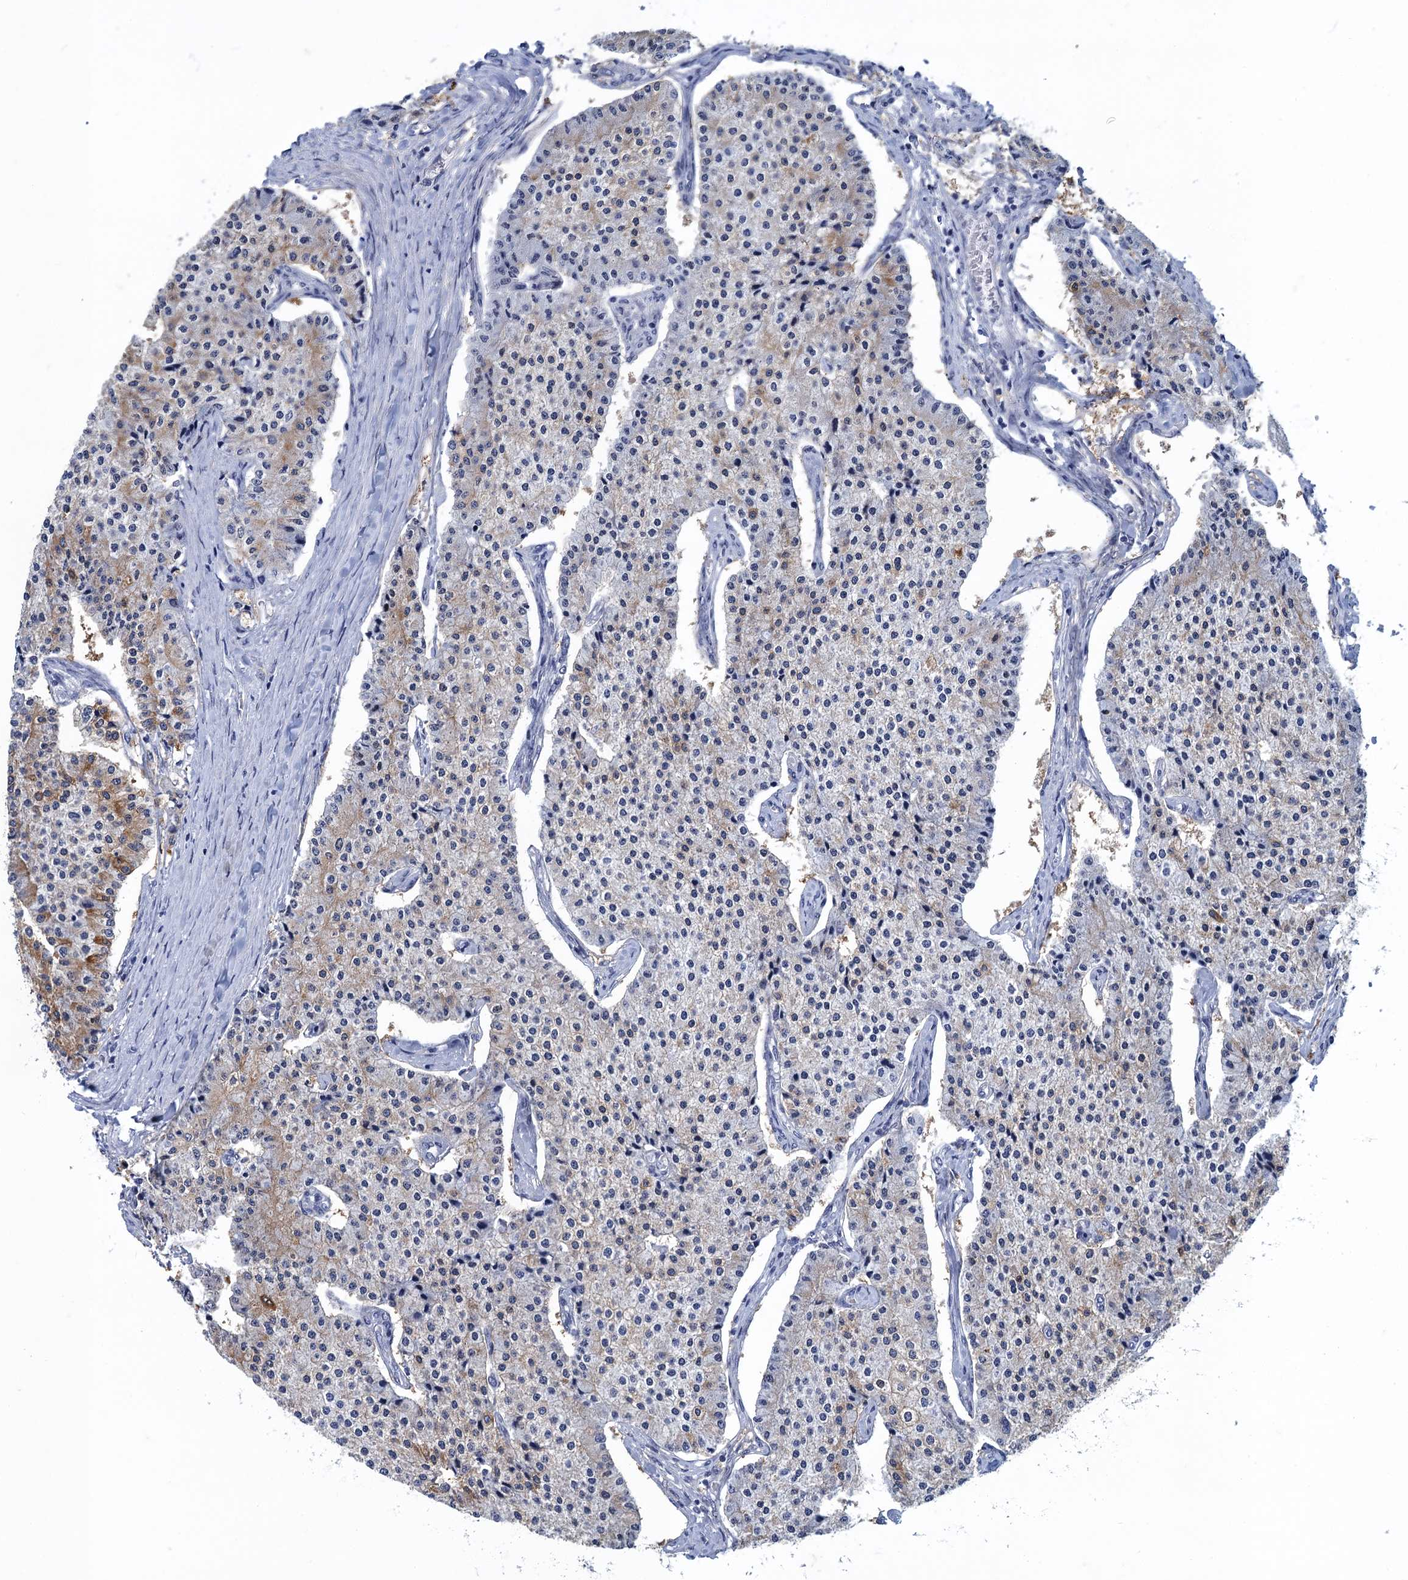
{"staining": {"intensity": "weak", "quantity": "<25%", "location": "cytoplasmic/membranous"}, "tissue": "carcinoid", "cell_type": "Tumor cells", "image_type": "cancer", "snomed": [{"axis": "morphology", "description": "Carcinoid, malignant, NOS"}, {"axis": "topography", "description": "Colon"}], "caption": "DAB (3,3'-diaminobenzidine) immunohistochemical staining of carcinoid (malignant) reveals no significant staining in tumor cells.", "gene": "GINS3", "patient": {"sex": "female", "age": 52}}